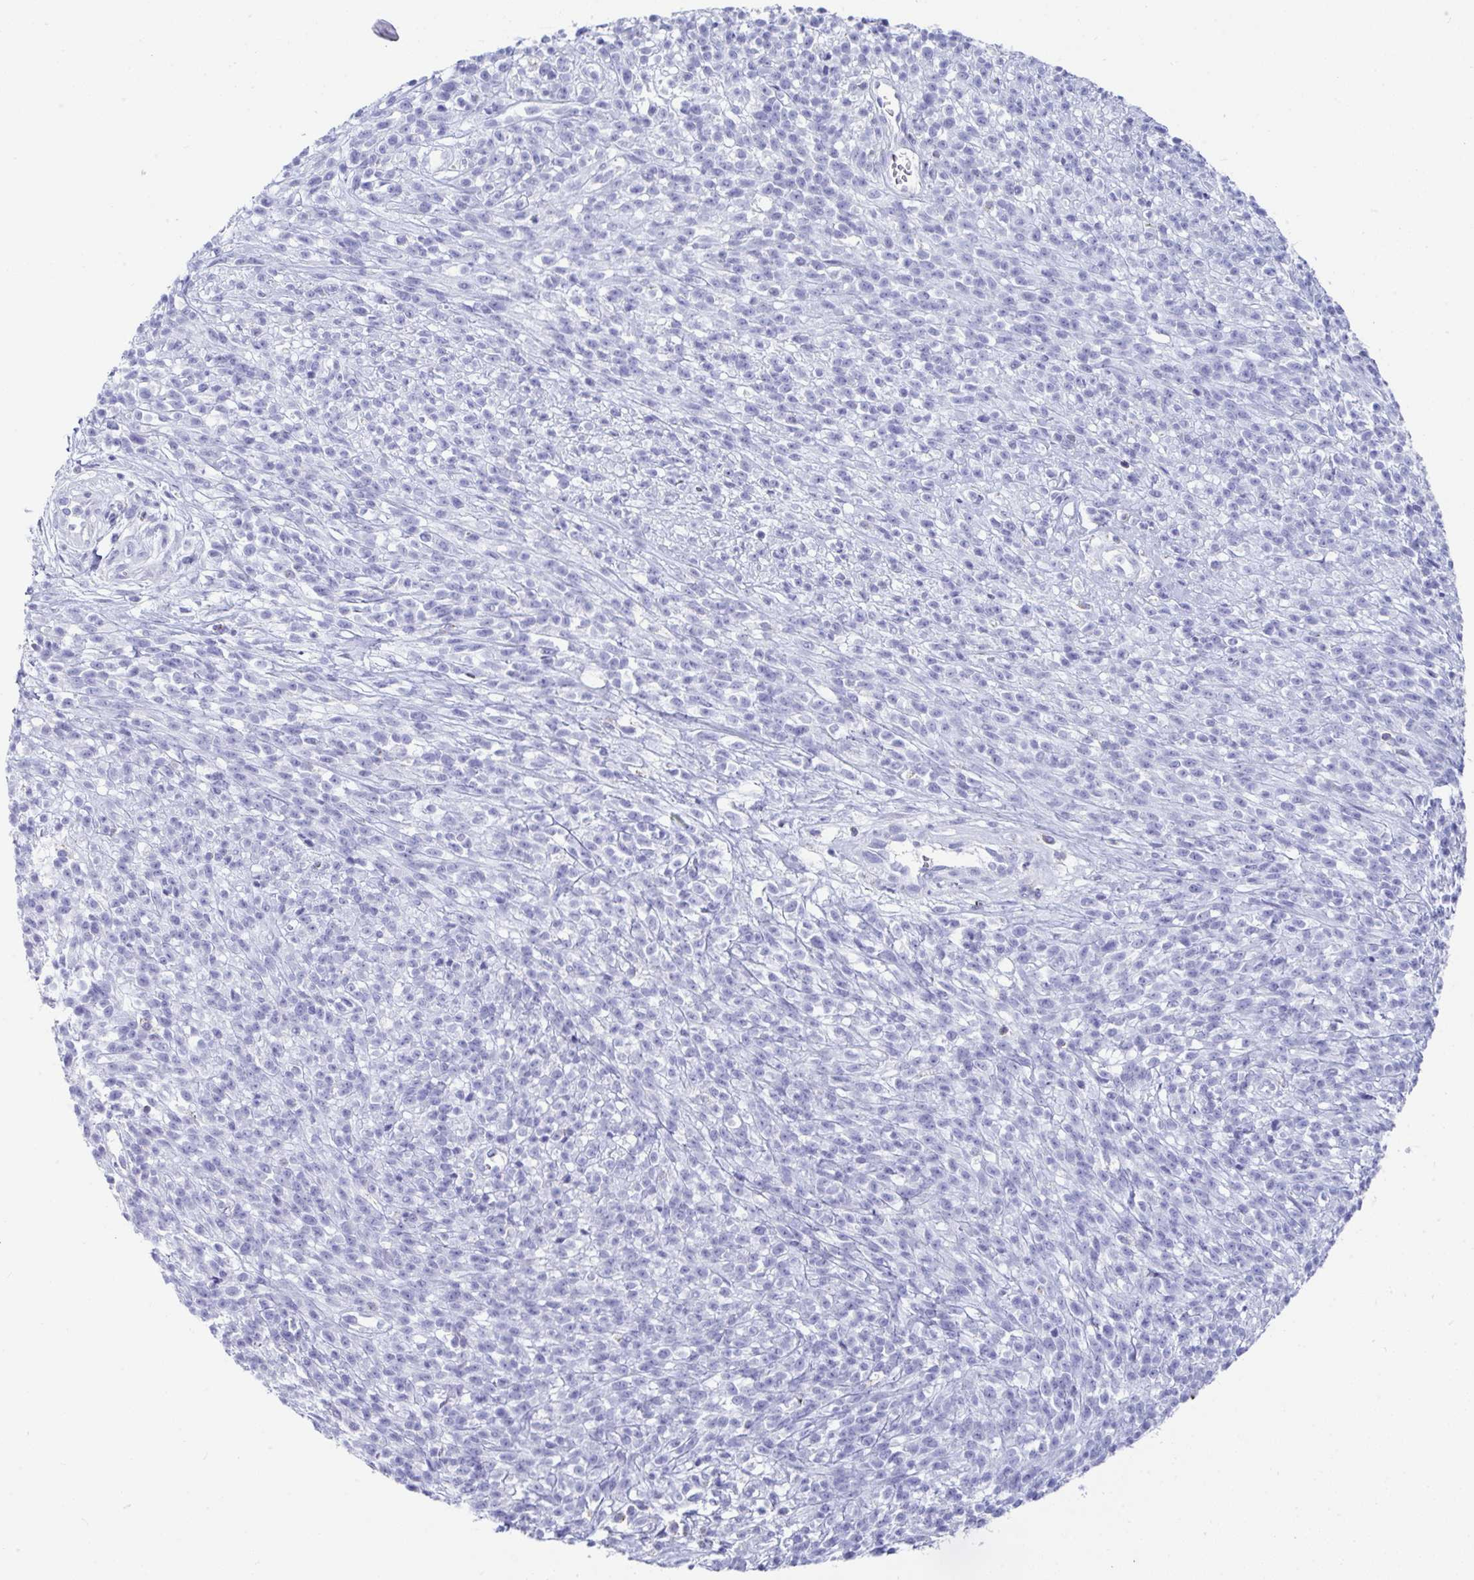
{"staining": {"intensity": "negative", "quantity": "none", "location": "none"}, "tissue": "melanoma", "cell_type": "Tumor cells", "image_type": "cancer", "snomed": [{"axis": "morphology", "description": "Malignant melanoma, NOS"}, {"axis": "topography", "description": "Skin"}, {"axis": "topography", "description": "Skin of trunk"}], "caption": "An immunohistochemistry histopathology image of malignant melanoma is shown. There is no staining in tumor cells of malignant melanoma.", "gene": "MGAM2", "patient": {"sex": "male", "age": 74}}